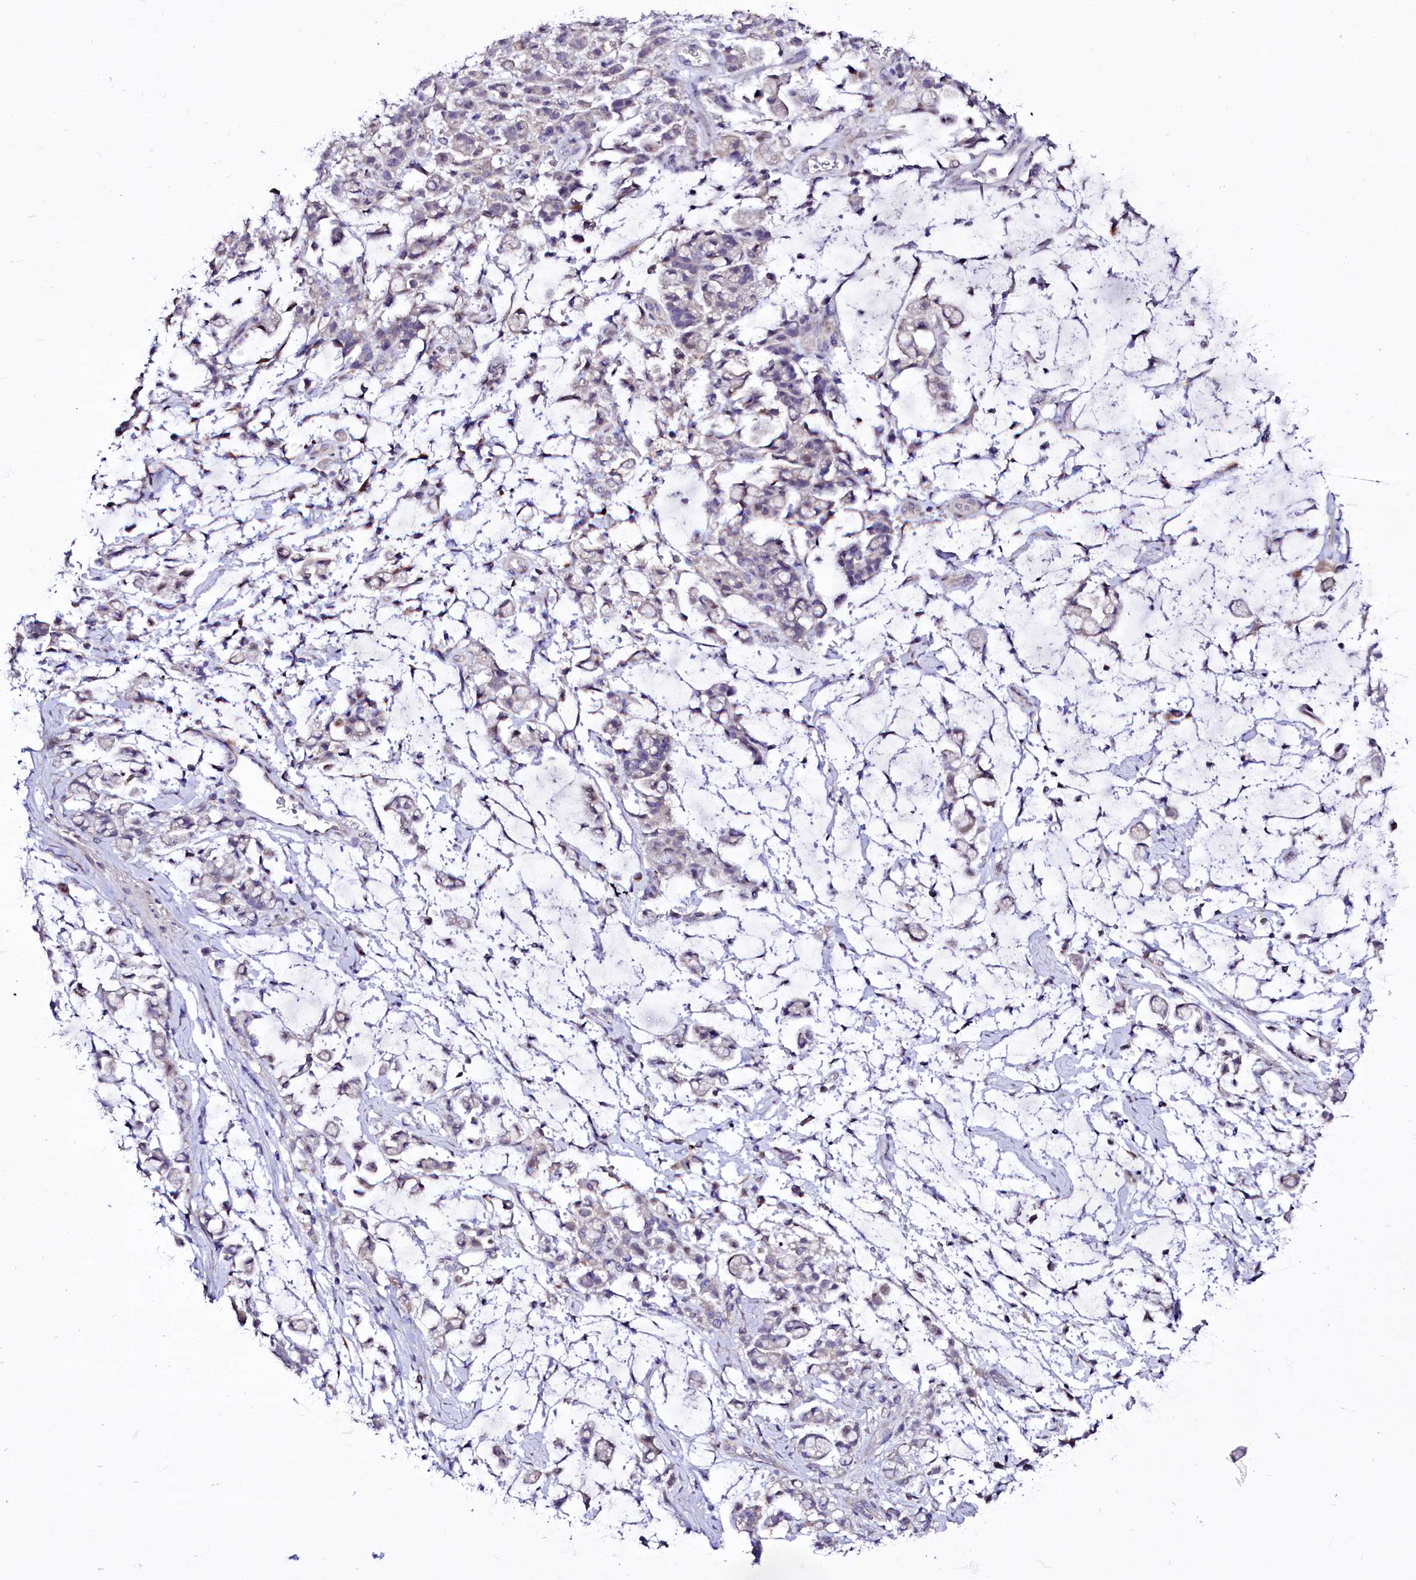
{"staining": {"intensity": "weak", "quantity": "<25%", "location": "cytoplasmic/membranous"}, "tissue": "stomach cancer", "cell_type": "Tumor cells", "image_type": "cancer", "snomed": [{"axis": "morphology", "description": "Adenocarcinoma, NOS"}, {"axis": "topography", "description": "Stomach"}], "caption": "Immunohistochemistry photomicrograph of neoplastic tissue: stomach cancer stained with DAB (3,3'-diaminobenzidine) shows no significant protein staining in tumor cells.", "gene": "ZC3H12C", "patient": {"sex": "female", "age": 60}}